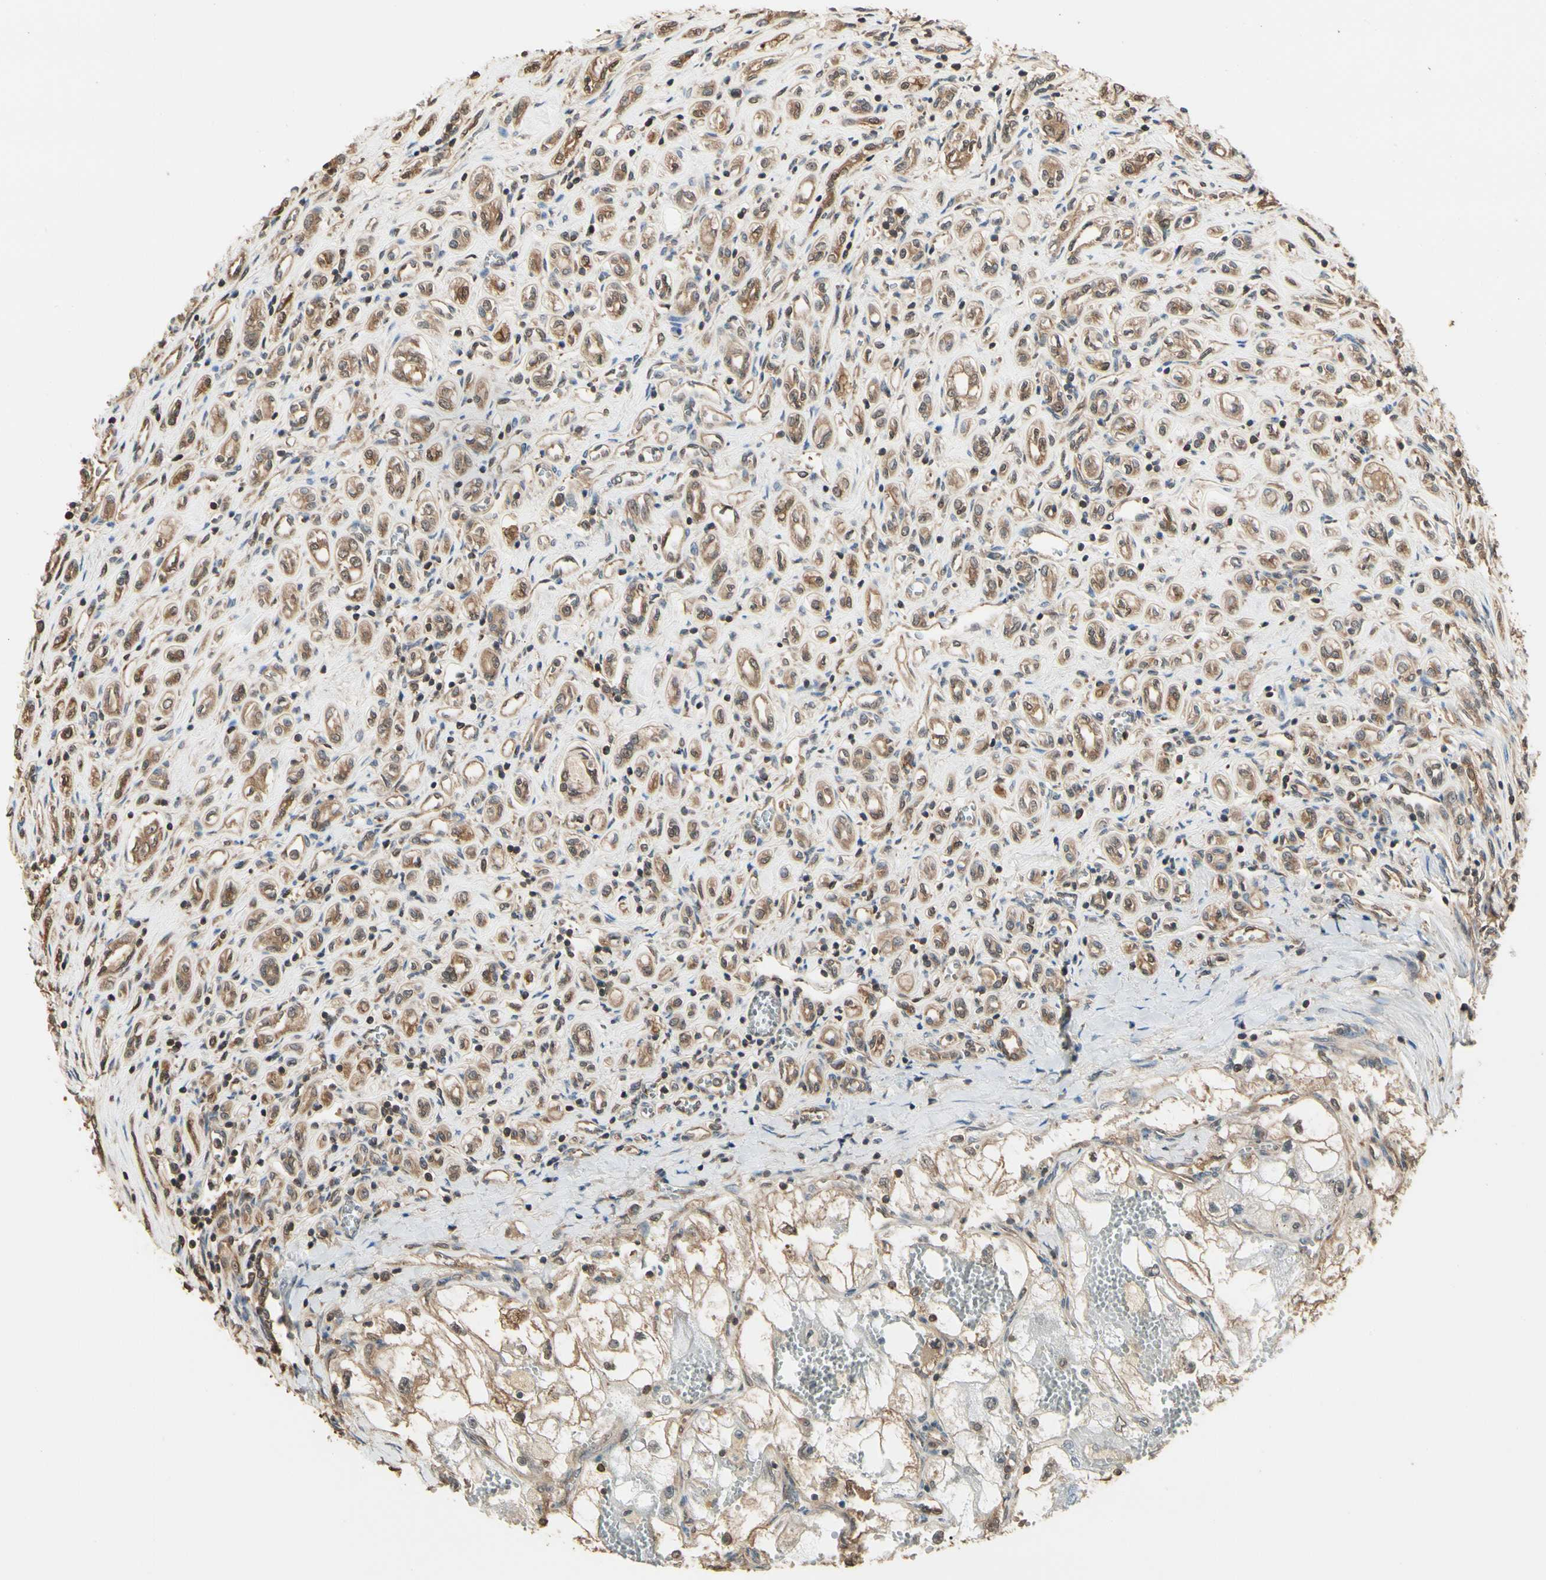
{"staining": {"intensity": "weak", "quantity": ">75%", "location": "cytoplasmic/membranous"}, "tissue": "renal cancer", "cell_type": "Tumor cells", "image_type": "cancer", "snomed": [{"axis": "morphology", "description": "Adenocarcinoma, NOS"}, {"axis": "topography", "description": "Kidney"}], "caption": "A brown stain highlights weak cytoplasmic/membranous staining of a protein in renal adenocarcinoma tumor cells.", "gene": "YWHAE", "patient": {"sex": "female", "age": 70}}